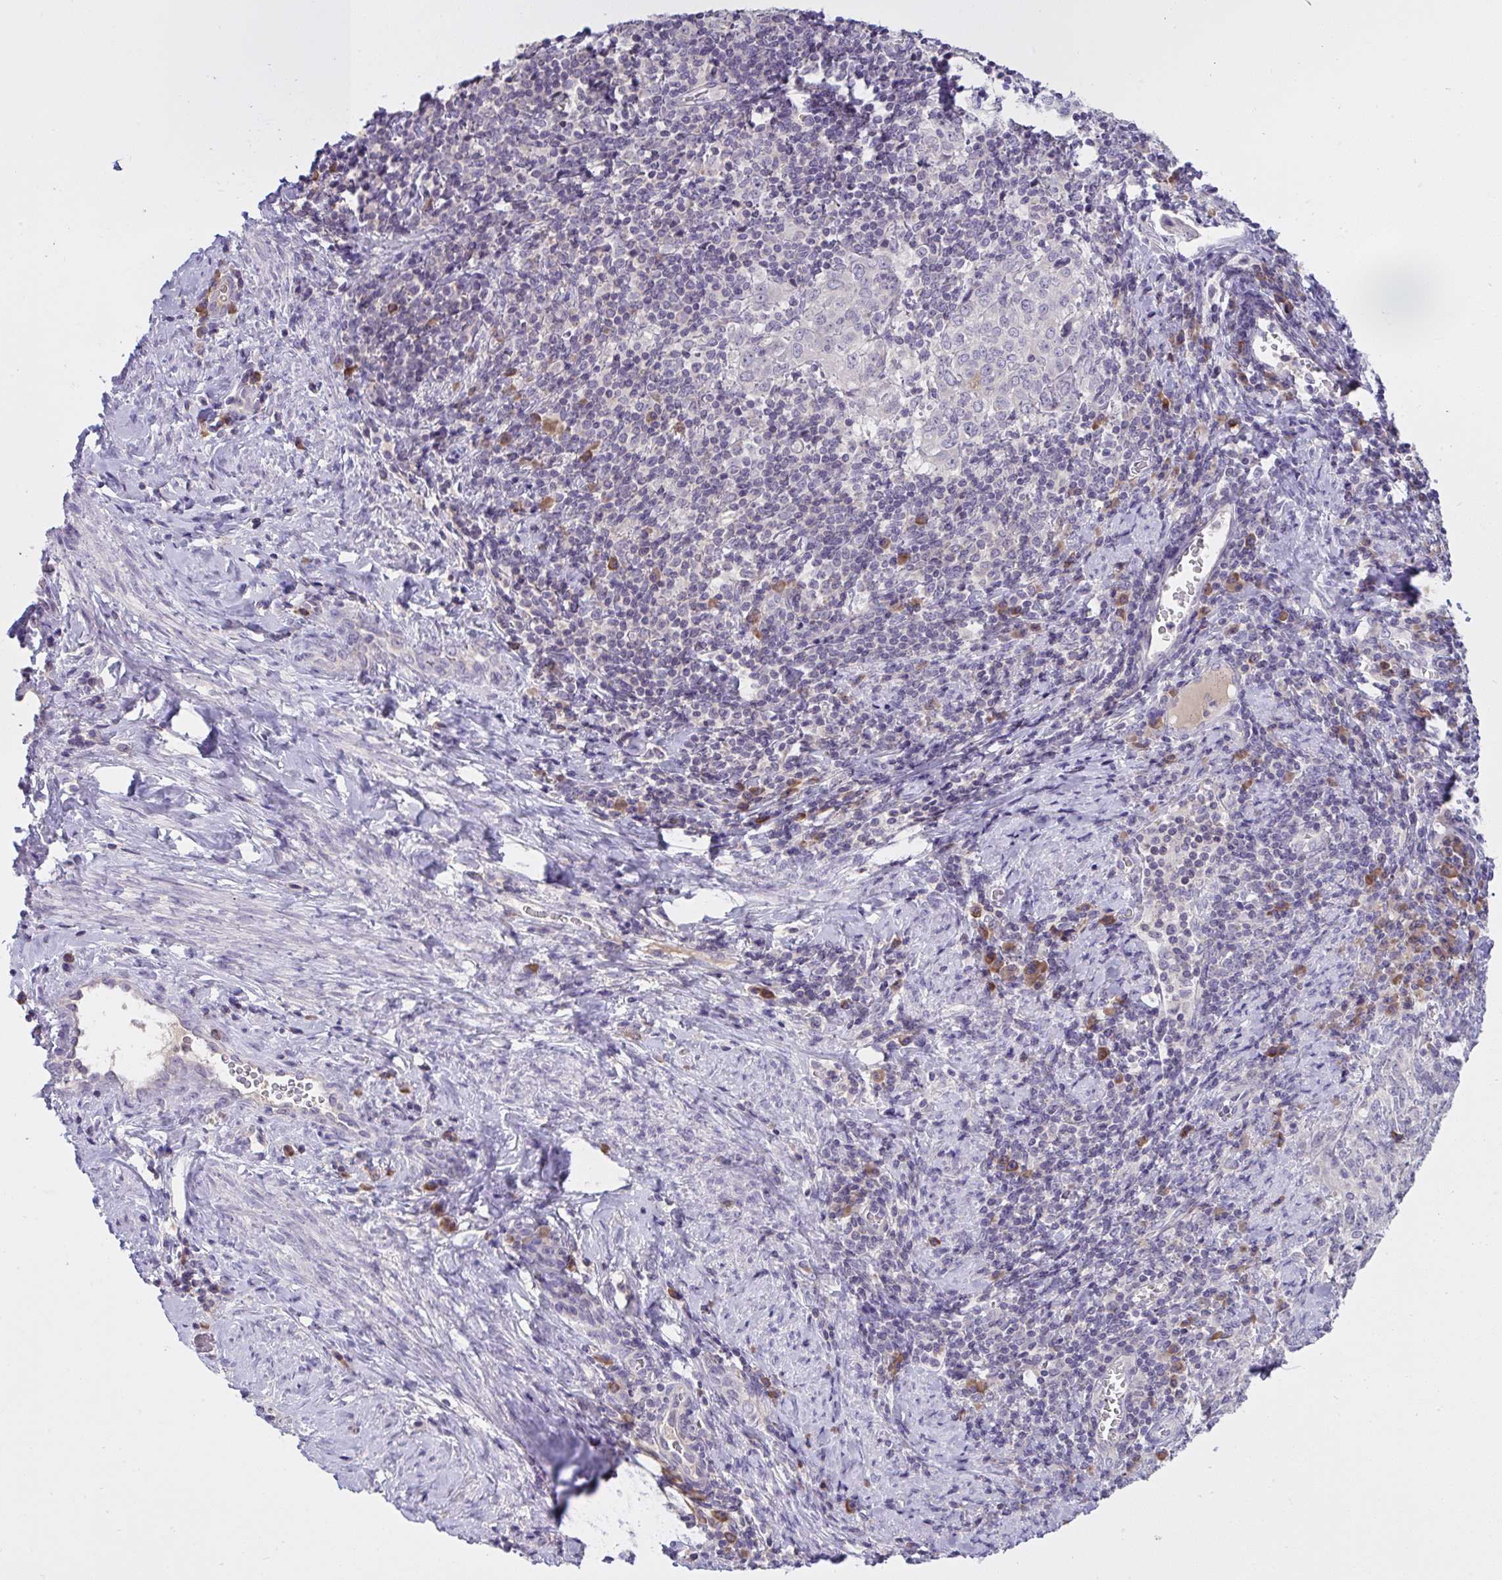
{"staining": {"intensity": "negative", "quantity": "none", "location": "none"}, "tissue": "cervical cancer", "cell_type": "Tumor cells", "image_type": "cancer", "snomed": [{"axis": "morphology", "description": "Normal tissue, NOS"}, {"axis": "morphology", "description": "Squamous cell carcinoma, NOS"}, {"axis": "topography", "description": "Vagina"}, {"axis": "topography", "description": "Cervix"}], "caption": "Immunohistochemistry (IHC) of human cervical cancer (squamous cell carcinoma) exhibits no expression in tumor cells.", "gene": "TMEM41A", "patient": {"sex": "female", "age": 45}}